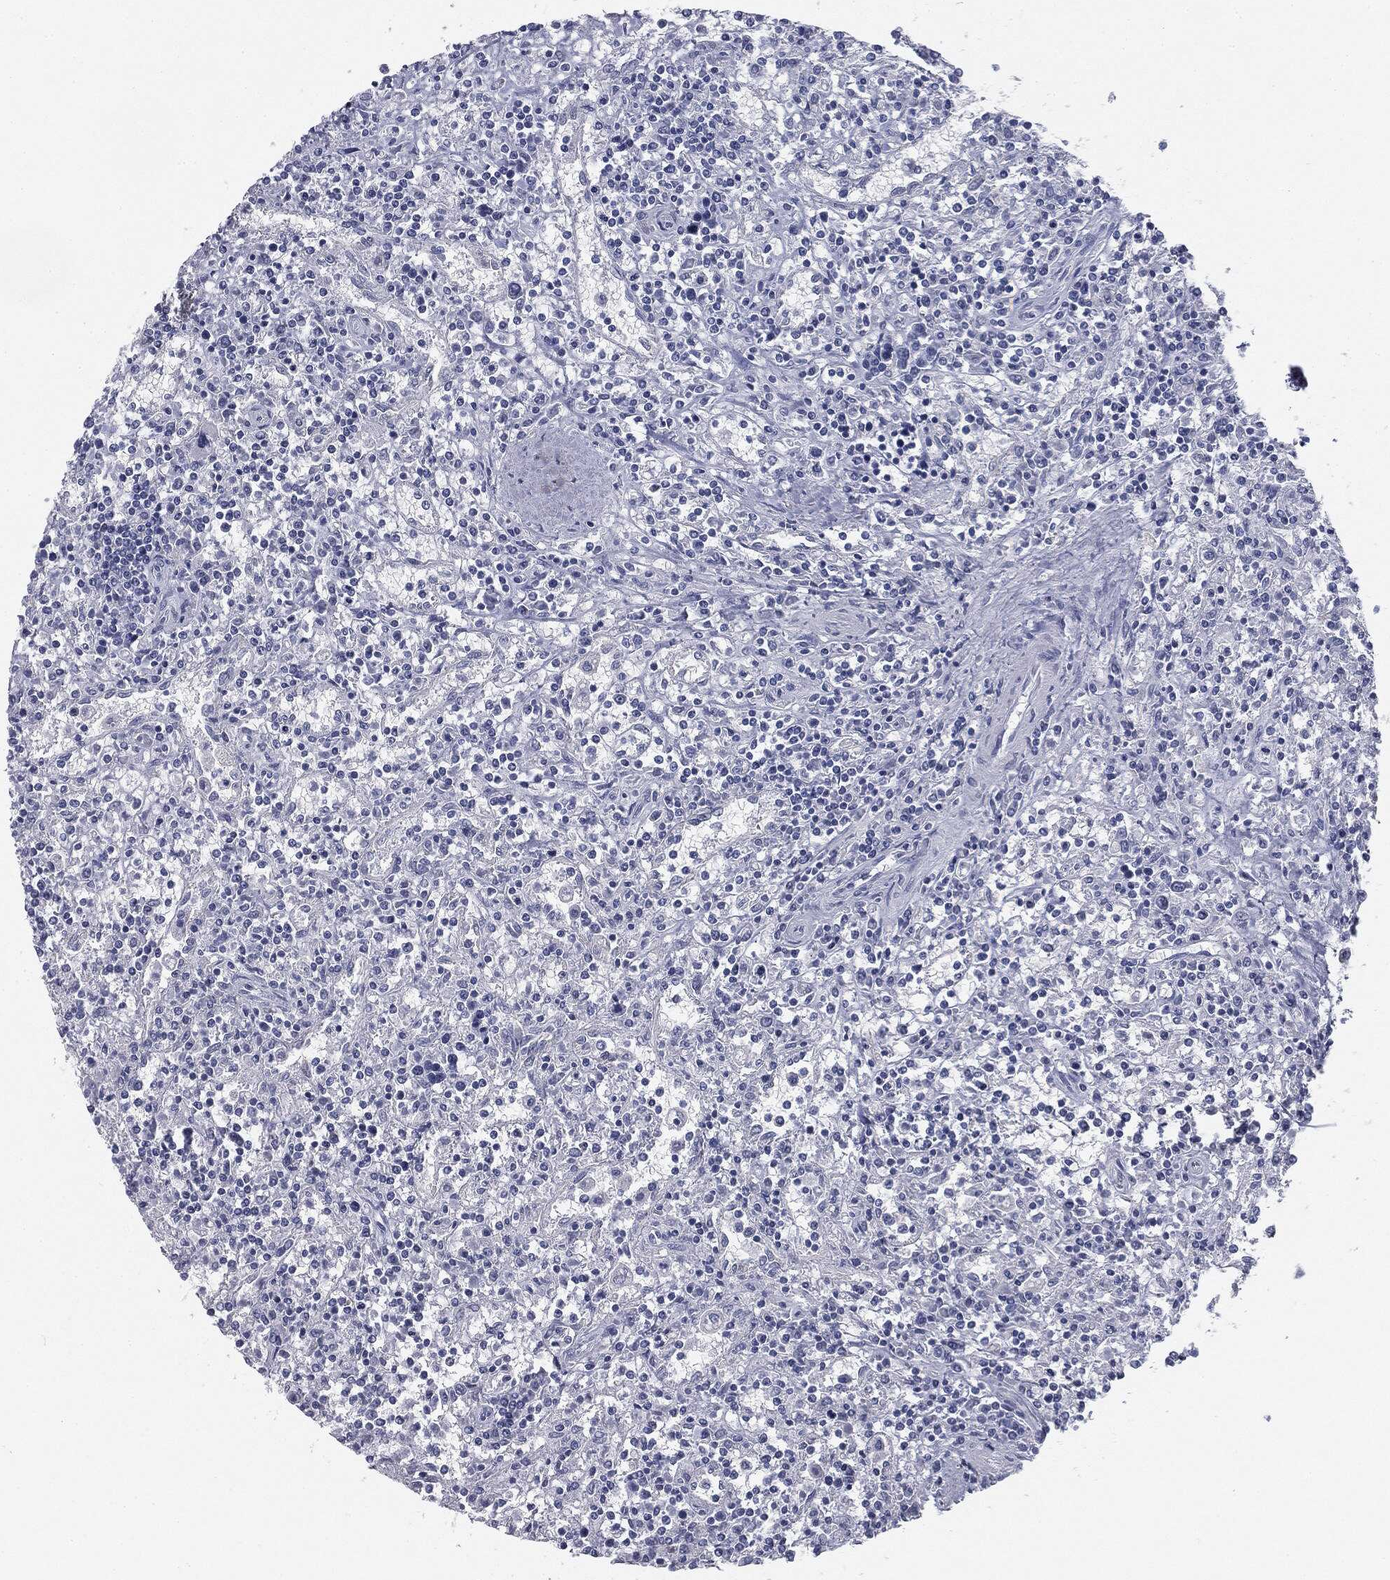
{"staining": {"intensity": "negative", "quantity": "none", "location": "none"}, "tissue": "lymphoma", "cell_type": "Tumor cells", "image_type": "cancer", "snomed": [{"axis": "morphology", "description": "Malignant lymphoma, non-Hodgkin's type, Low grade"}, {"axis": "topography", "description": "Spleen"}], "caption": "Immunohistochemistry (IHC) histopathology image of neoplastic tissue: lymphoma stained with DAB shows no significant protein positivity in tumor cells. Nuclei are stained in blue.", "gene": "TPO", "patient": {"sex": "male", "age": 62}}